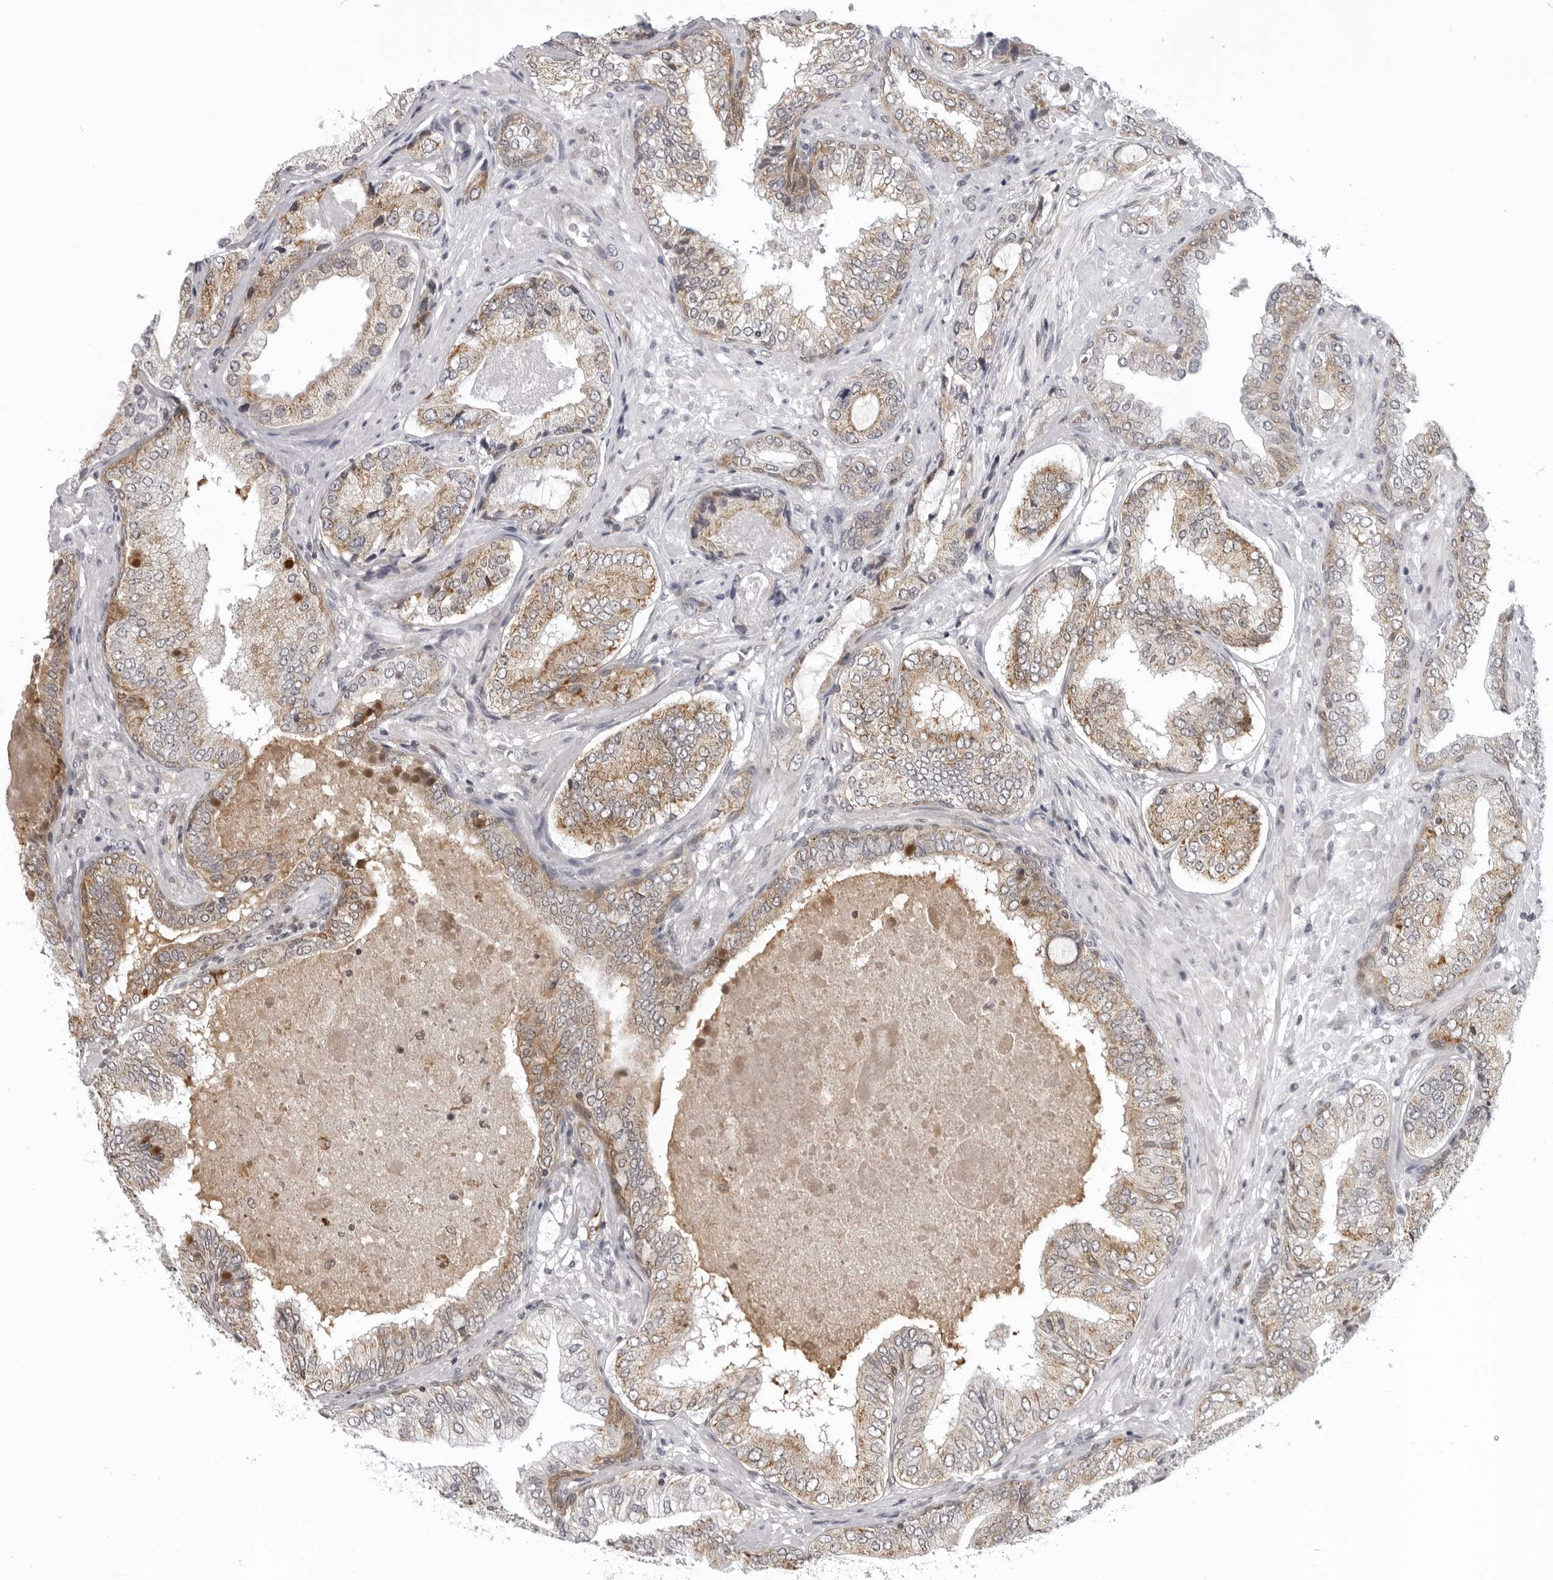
{"staining": {"intensity": "weak", "quantity": "25%-75%", "location": "cytoplasmic/membranous"}, "tissue": "prostate cancer", "cell_type": "Tumor cells", "image_type": "cancer", "snomed": [{"axis": "morphology", "description": "Normal tissue, NOS"}, {"axis": "morphology", "description": "Adenocarcinoma, High grade"}, {"axis": "topography", "description": "Prostate"}, {"axis": "topography", "description": "Peripheral nerve tissue"}], "caption": "High-grade adenocarcinoma (prostate) tissue exhibits weak cytoplasmic/membranous expression in approximately 25%-75% of tumor cells, visualized by immunohistochemistry.", "gene": "MRPS15", "patient": {"sex": "male", "age": 59}}